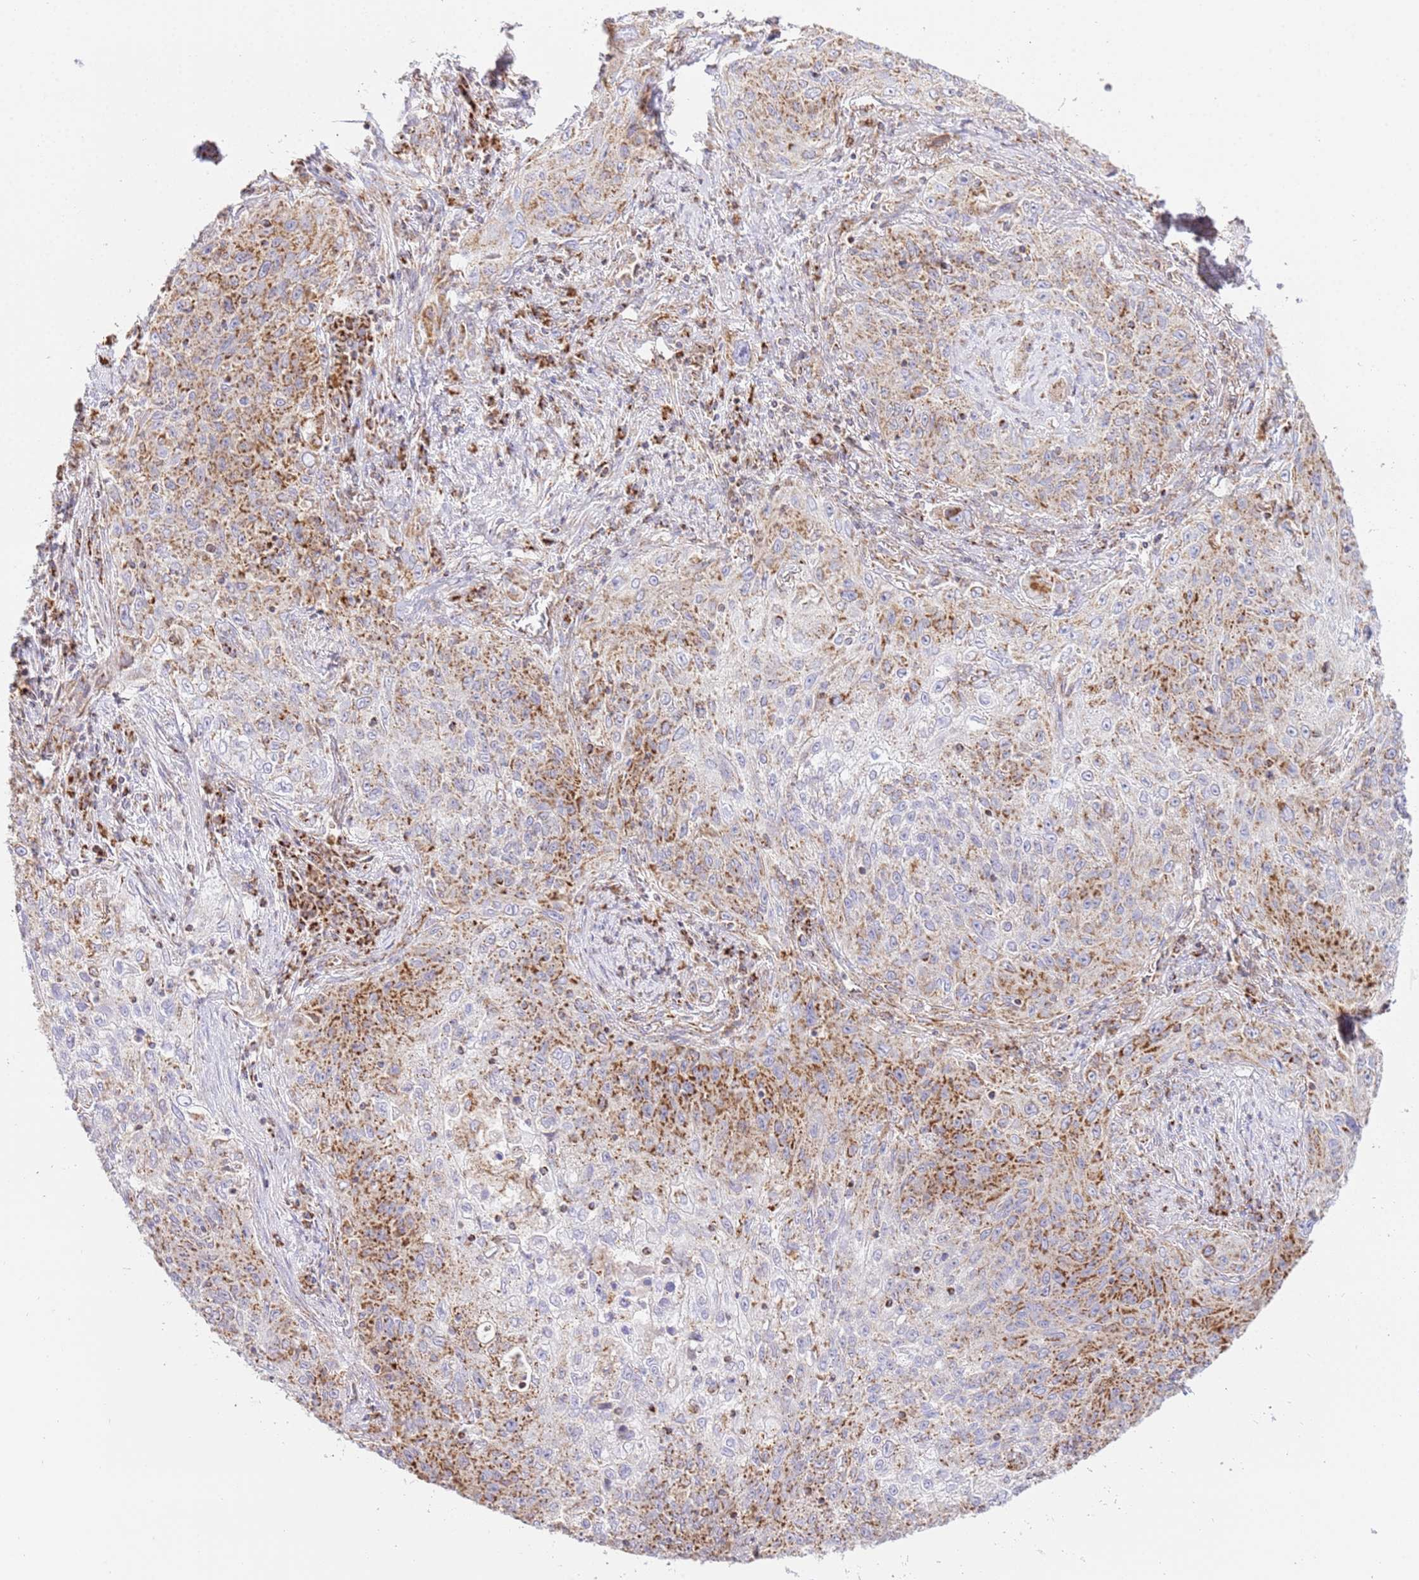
{"staining": {"intensity": "strong", "quantity": ">75%", "location": "cytoplasmic/membranous"}, "tissue": "lung cancer", "cell_type": "Tumor cells", "image_type": "cancer", "snomed": [{"axis": "morphology", "description": "Squamous cell carcinoma, NOS"}, {"axis": "topography", "description": "Lung"}], "caption": "Lung squamous cell carcinoma tissue shows strong cytoplasmic/membranous staining in about >75% of tumor cells, visualized by immunohistochemistry.", "gene": "ZBTB39", "patient": {"sex": "female", "age": 69}}